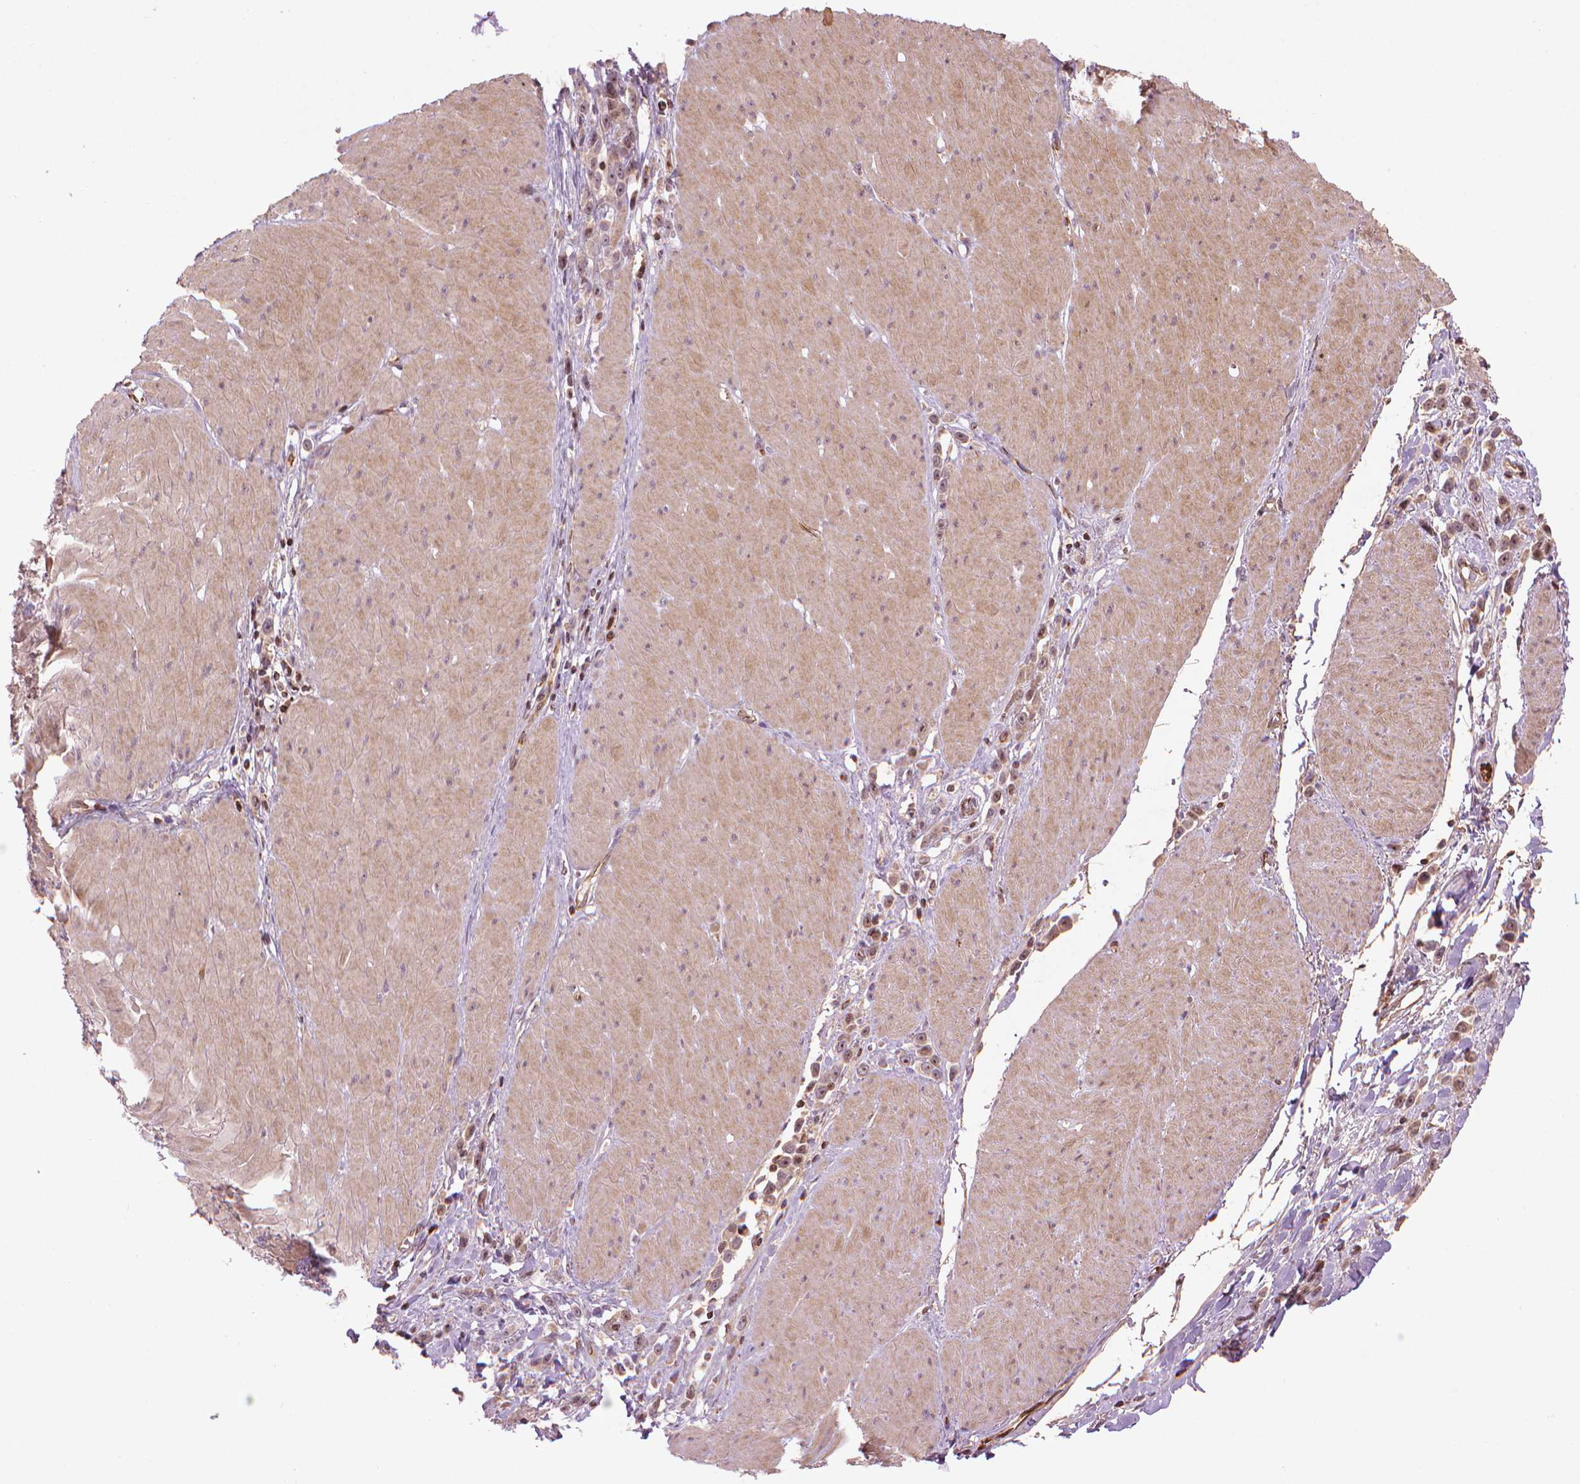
{"staining": {"intensity": "weak", "quantity": ">75%", "location": "nuclear"}, "tissue": "stomach cancer", "cell_type": "Tumor cells", "image_type": "cancer", "snomed": [{"axis": "morphology", "description": "Adenocarcinoma, NOS"}, {"axis": "topography", "description": "Stomach"}], "caption": "A brown stain highlights weak nuclear staining of a protein in stomach adenocarcinoma tumor cells. (DAB (3,3'-diaminobenzidine) IHC, brown staining for protein, blue staining for nuclei).", "gene": "SMC2", "patient": {"sex": "male", "age": 47}}